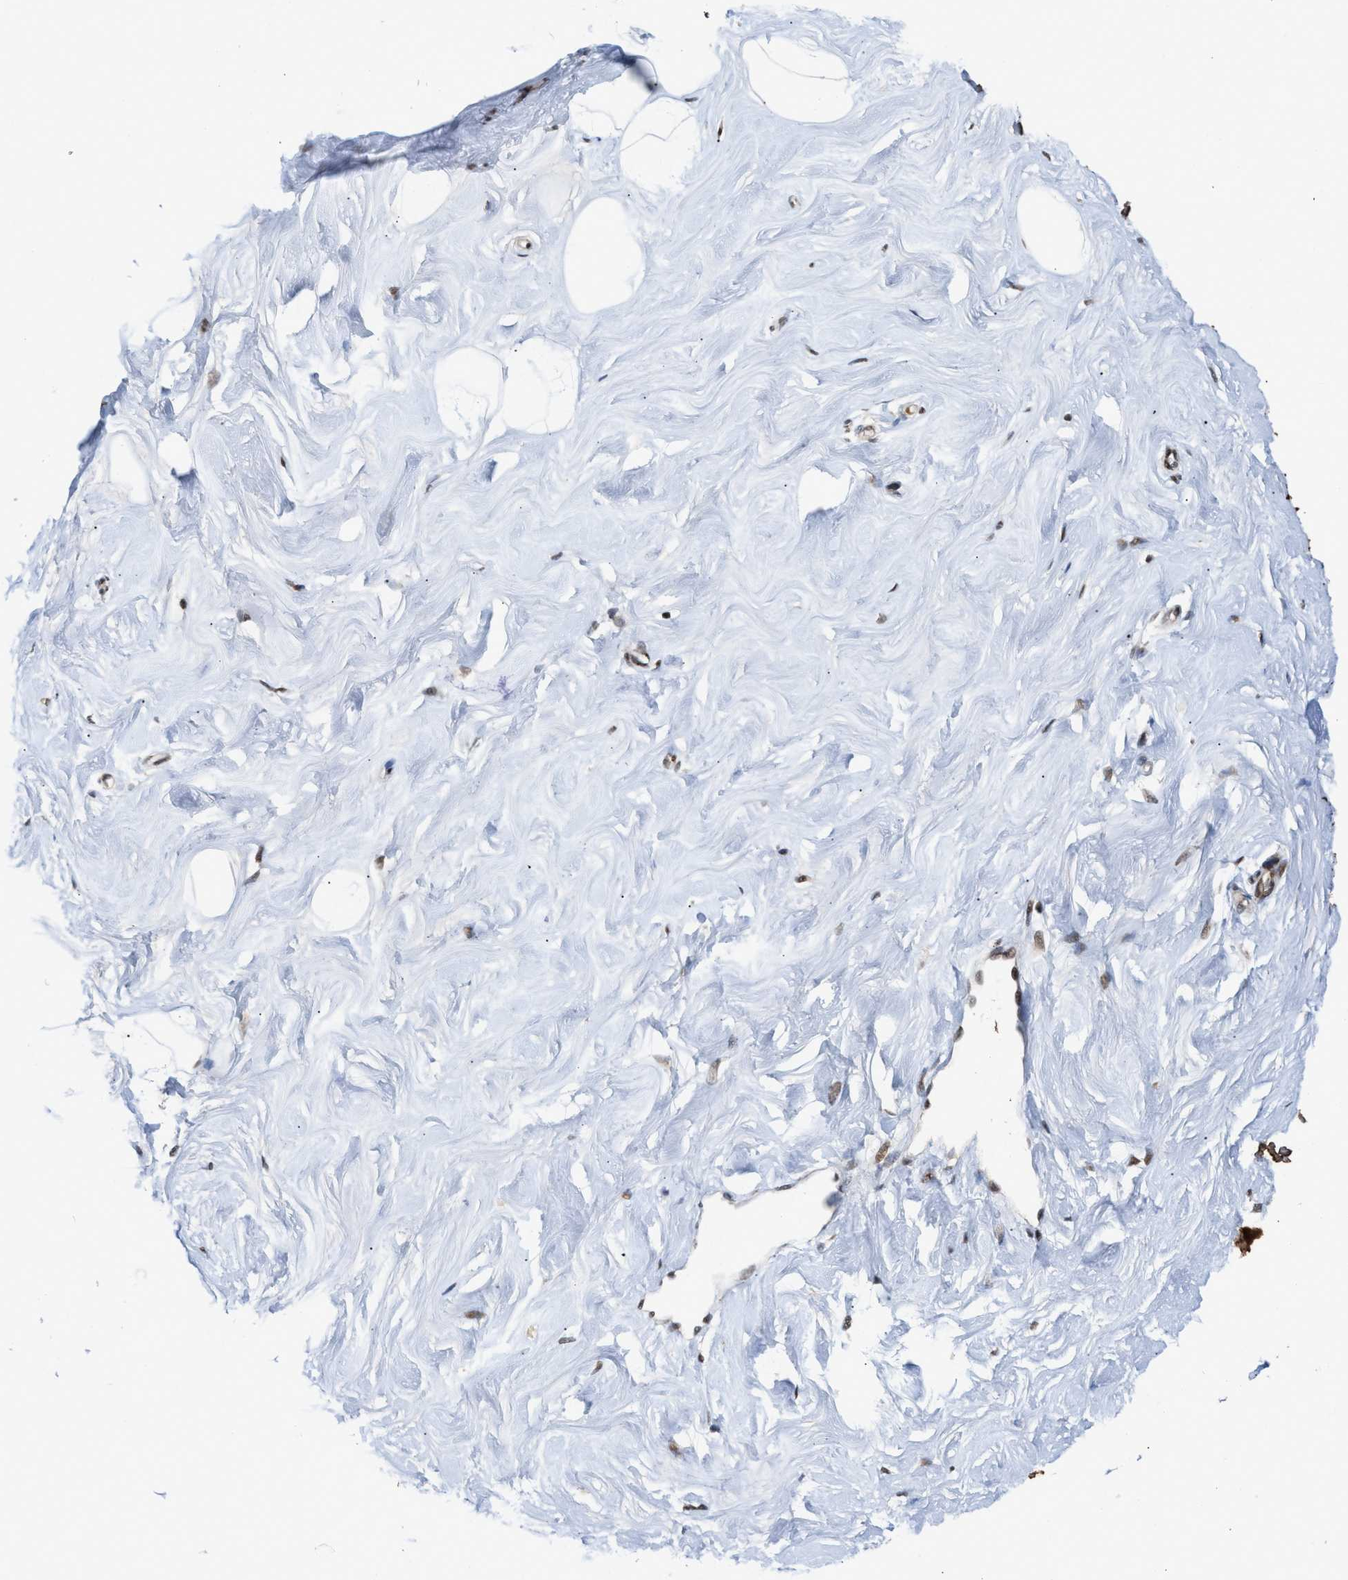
{"staining": {"intensity": "weak", "quantity": ">75%", "location": "cytoplasmic/membranous"}, "tissue": "breast", "cell_type": "Adipocytes", "image_type": "normal", "snomed": [{"axis": "morphology", "description": "Normal tissue, NOS"}, {"axis": "topography", "description": "Breast"}], "caption": "This micrograph shows unremarkable breast stained with immunohistochemistry (IHC) to label a protein in brown. The cytoplasmic/membranous of adipocytes show weak positivity for the protein. Nuclei are counter-stained blue.", "gene": "EIF4A3", "patient": {"sex": "female", "age": 23}}